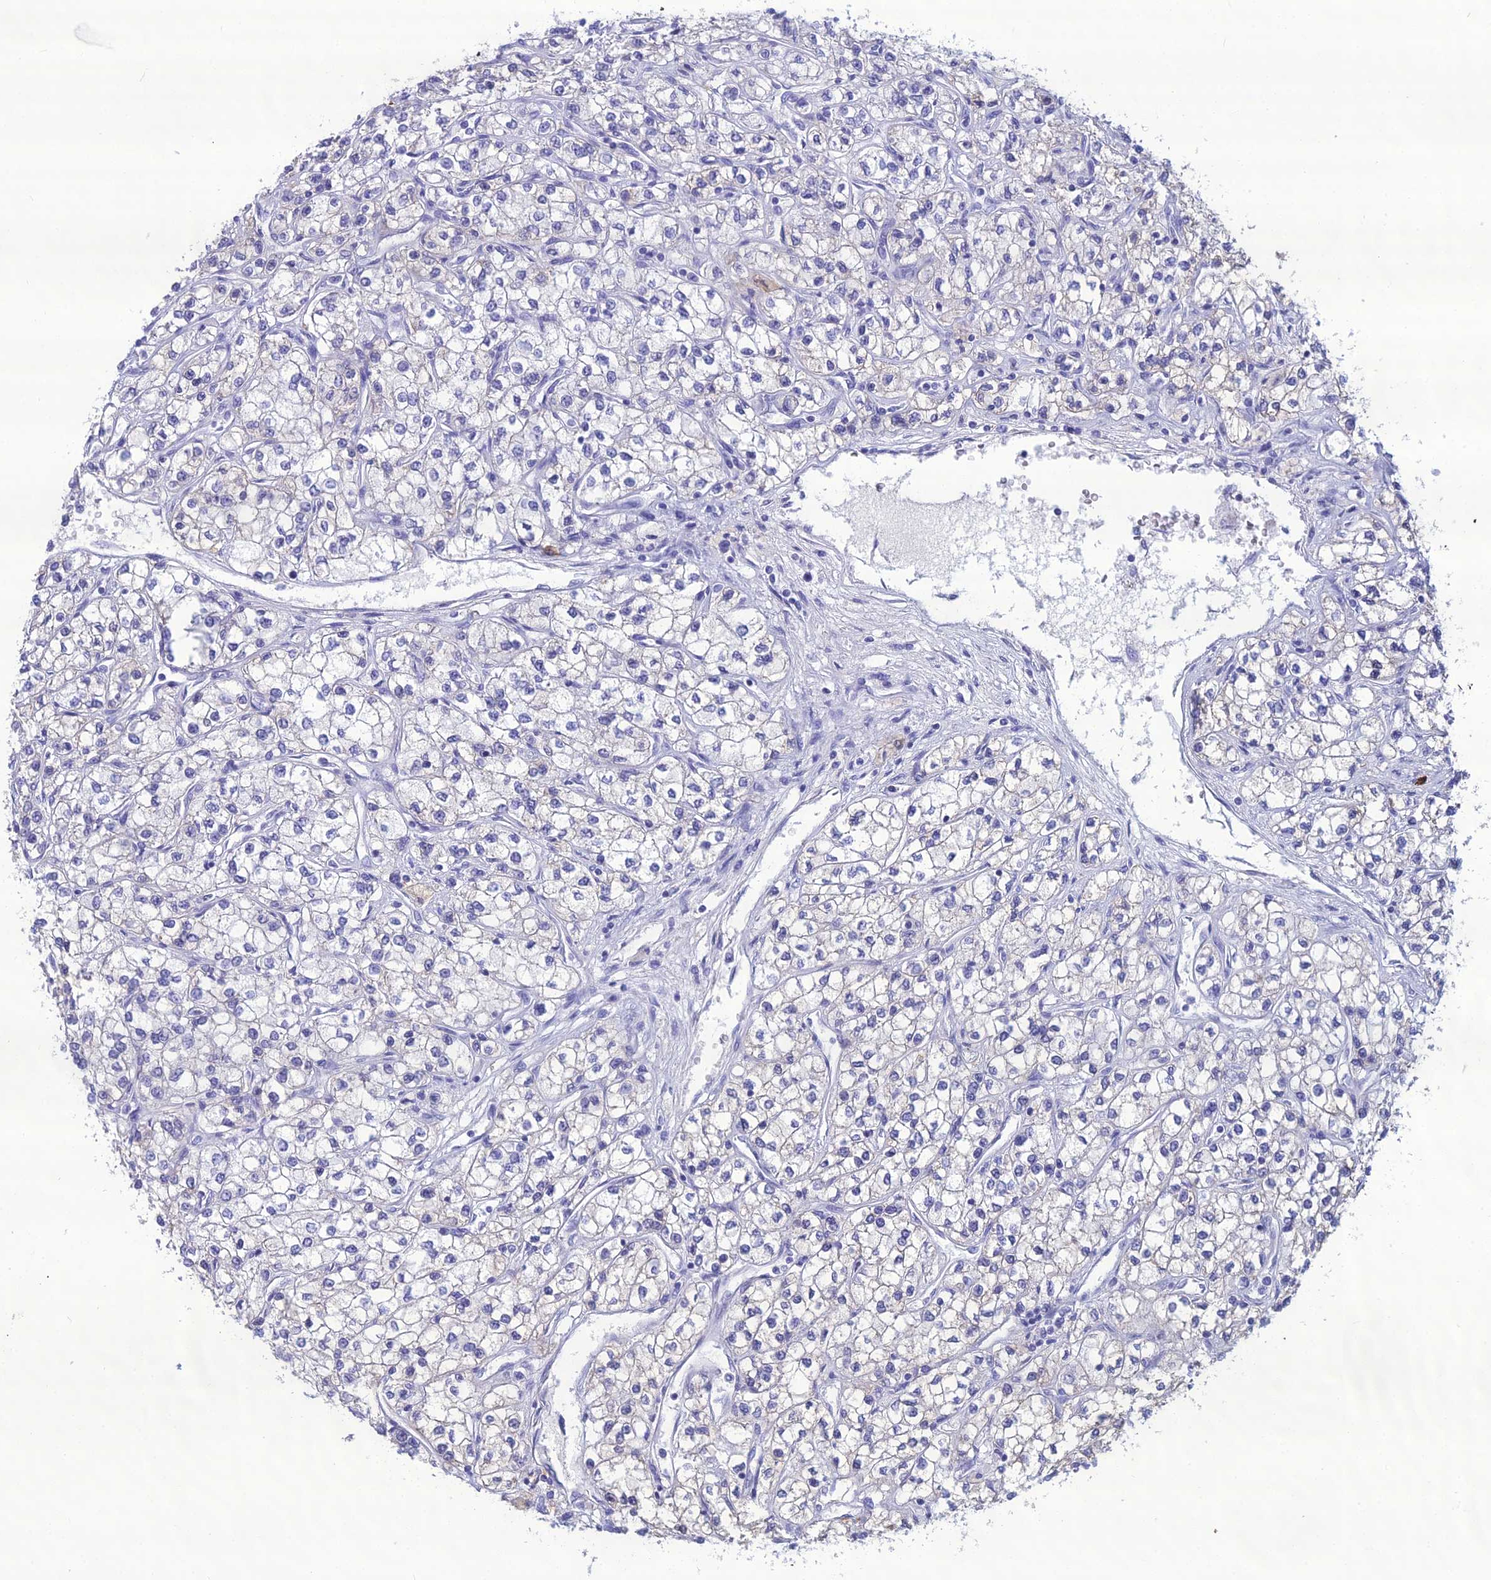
{"staining": {"intensity": "negative", "quantity": "none", "location": "none"}, "tissue": "renal cancer", "cell_type": "Tumor cells", "image_type": "cancer", "snomed": [{"axis": "morphology", "description": "Adenocarcinoma, NOS"}, {"axis": "topography", "description": "Kidney"}], "caption": "Histopathology image shows no significant protein expression in tumor cells of adenocarcinoma (renal). (DAB immunohistochemistry (IHC) visualized using brightfield microscopy, high magnification).", "gene": "CRB2", "patient": {"sex": "male", "age": 80}}